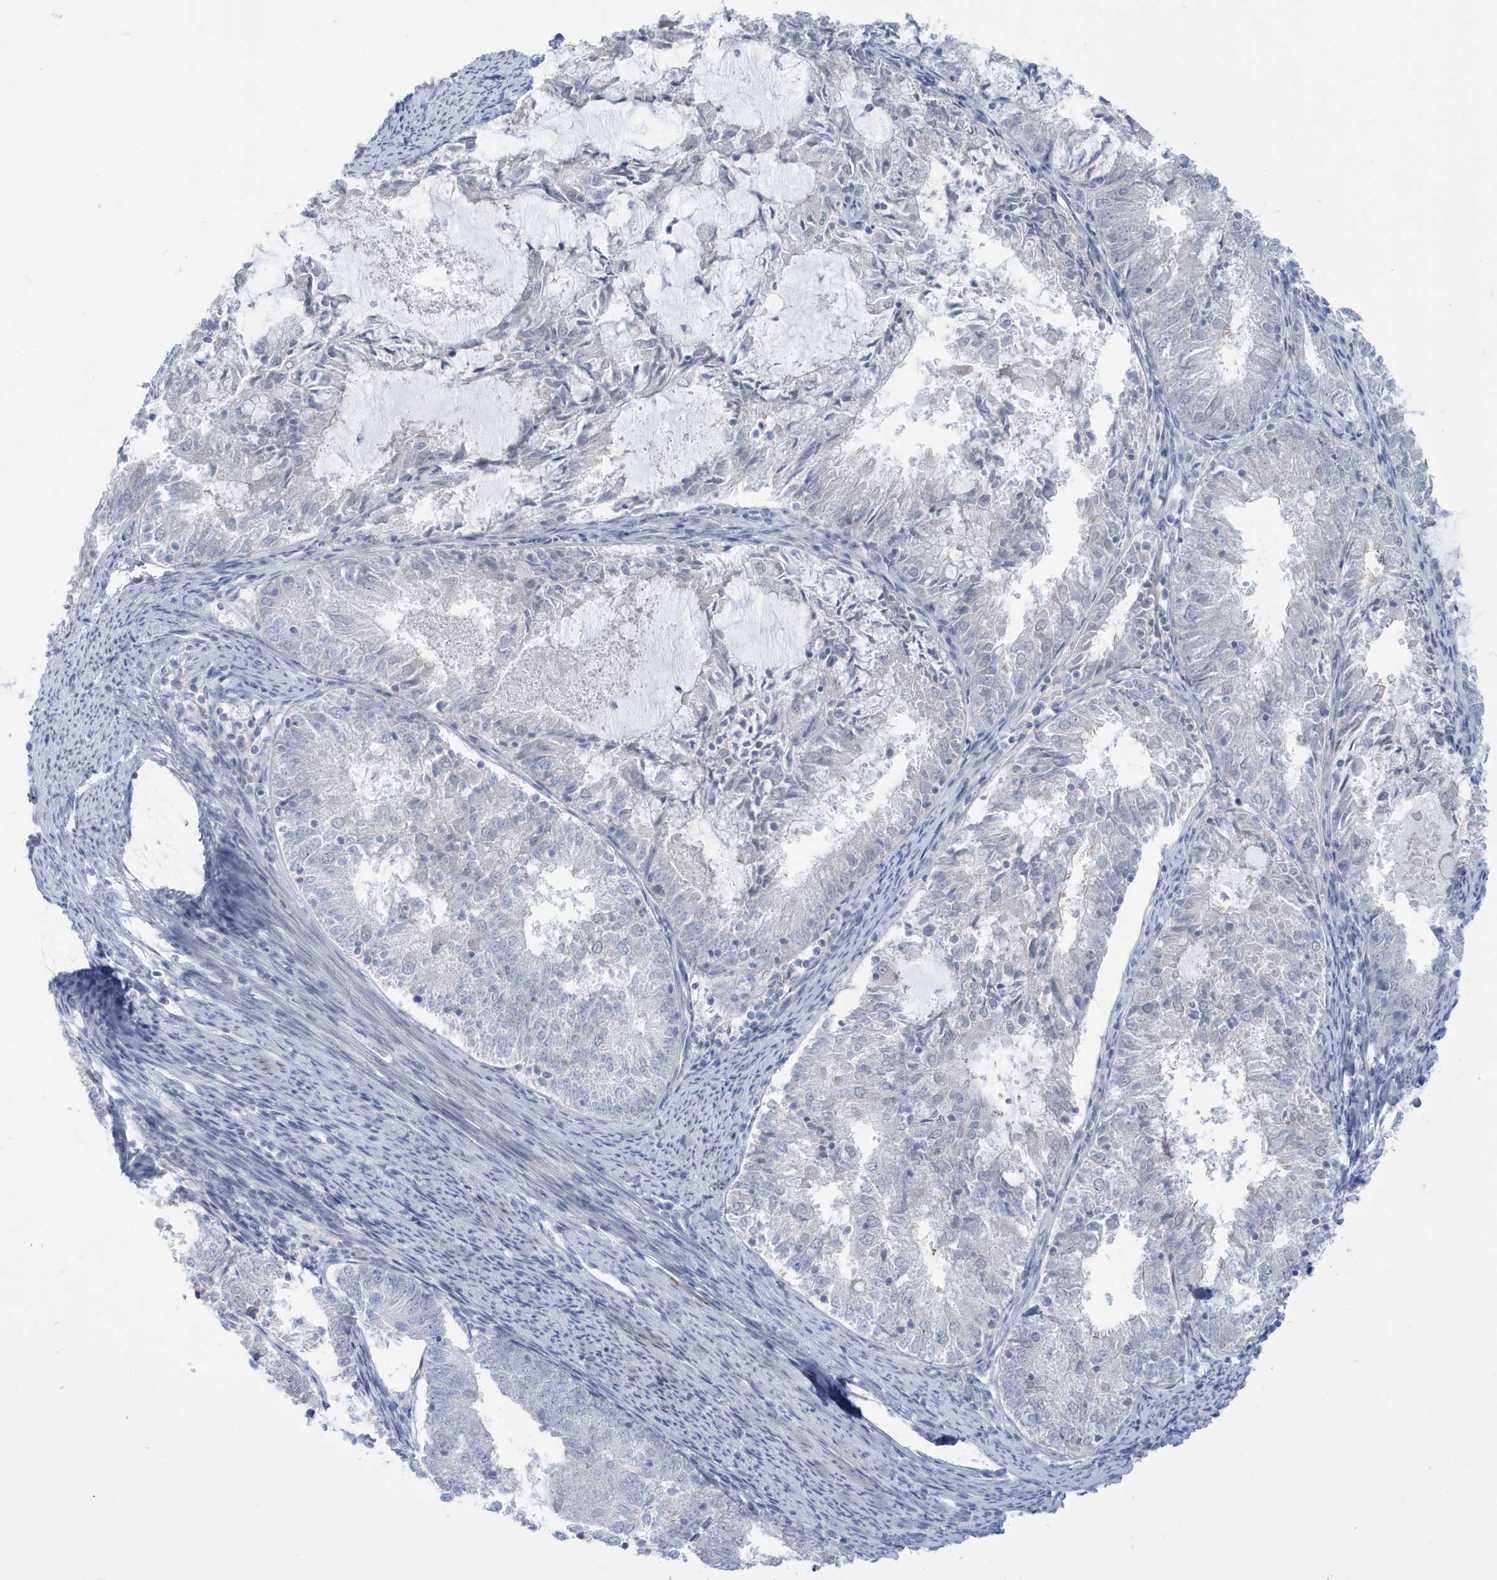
{"staining": {"intensity": "negative", "quantity": "none", "location": "none"}, "tissue": "endometrial cancer", "cell_type": "Tumor cells", "image_type": "cancer", "snomed": [{"axis": "morphology", "description": "Adenocarcinoma, NOS"}, {"axis": "topography", "description": "Endometrium"}], "caption": "There is no significant expression in tumor cells of endometrial adenocarcinoma.", "gene": "PERM1", "patient": {"sex": "female", "age": 57}}